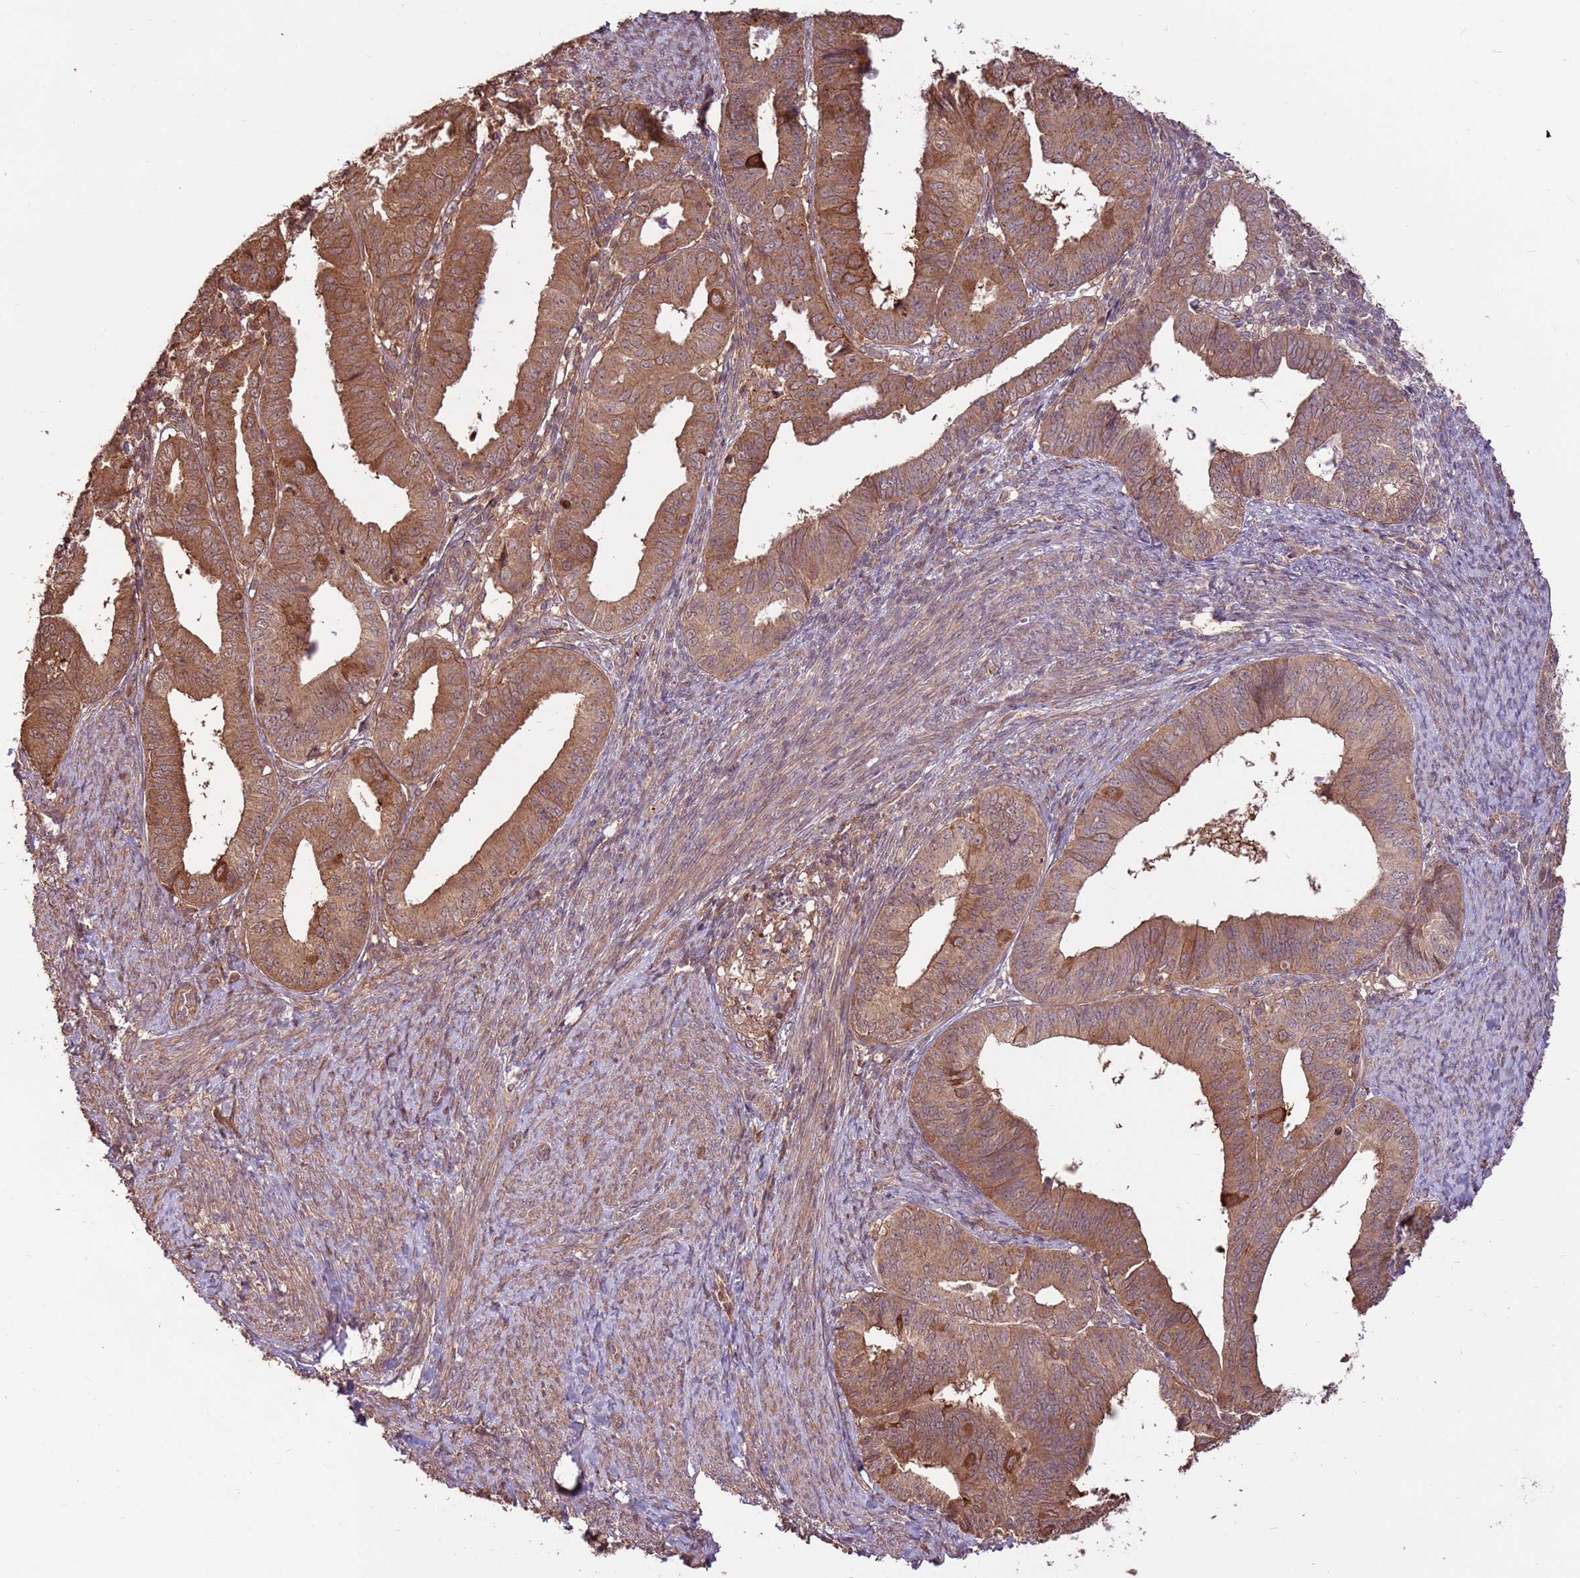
{"staining": {"intensity": "moderate", "quantity": ">75%", "location": "cytoplasmic/membranous"}, "tissue": "endometrial cancer", "cell_type": "Tumor cells", "image_type": "cancer", "snomed": [{"axis": "morphology", "description": "Adenocarcinoma, NOS"}, {"axis": "topography", "description": "Endometrium"}], "caption": "An image of endometrial adenocarcinoma stained for a protein displays moderate cytoplasmic/membranous brown staining in tumor cells.", "gene": "CCDC112", "patient": {"sex": "female", "age": 56}}